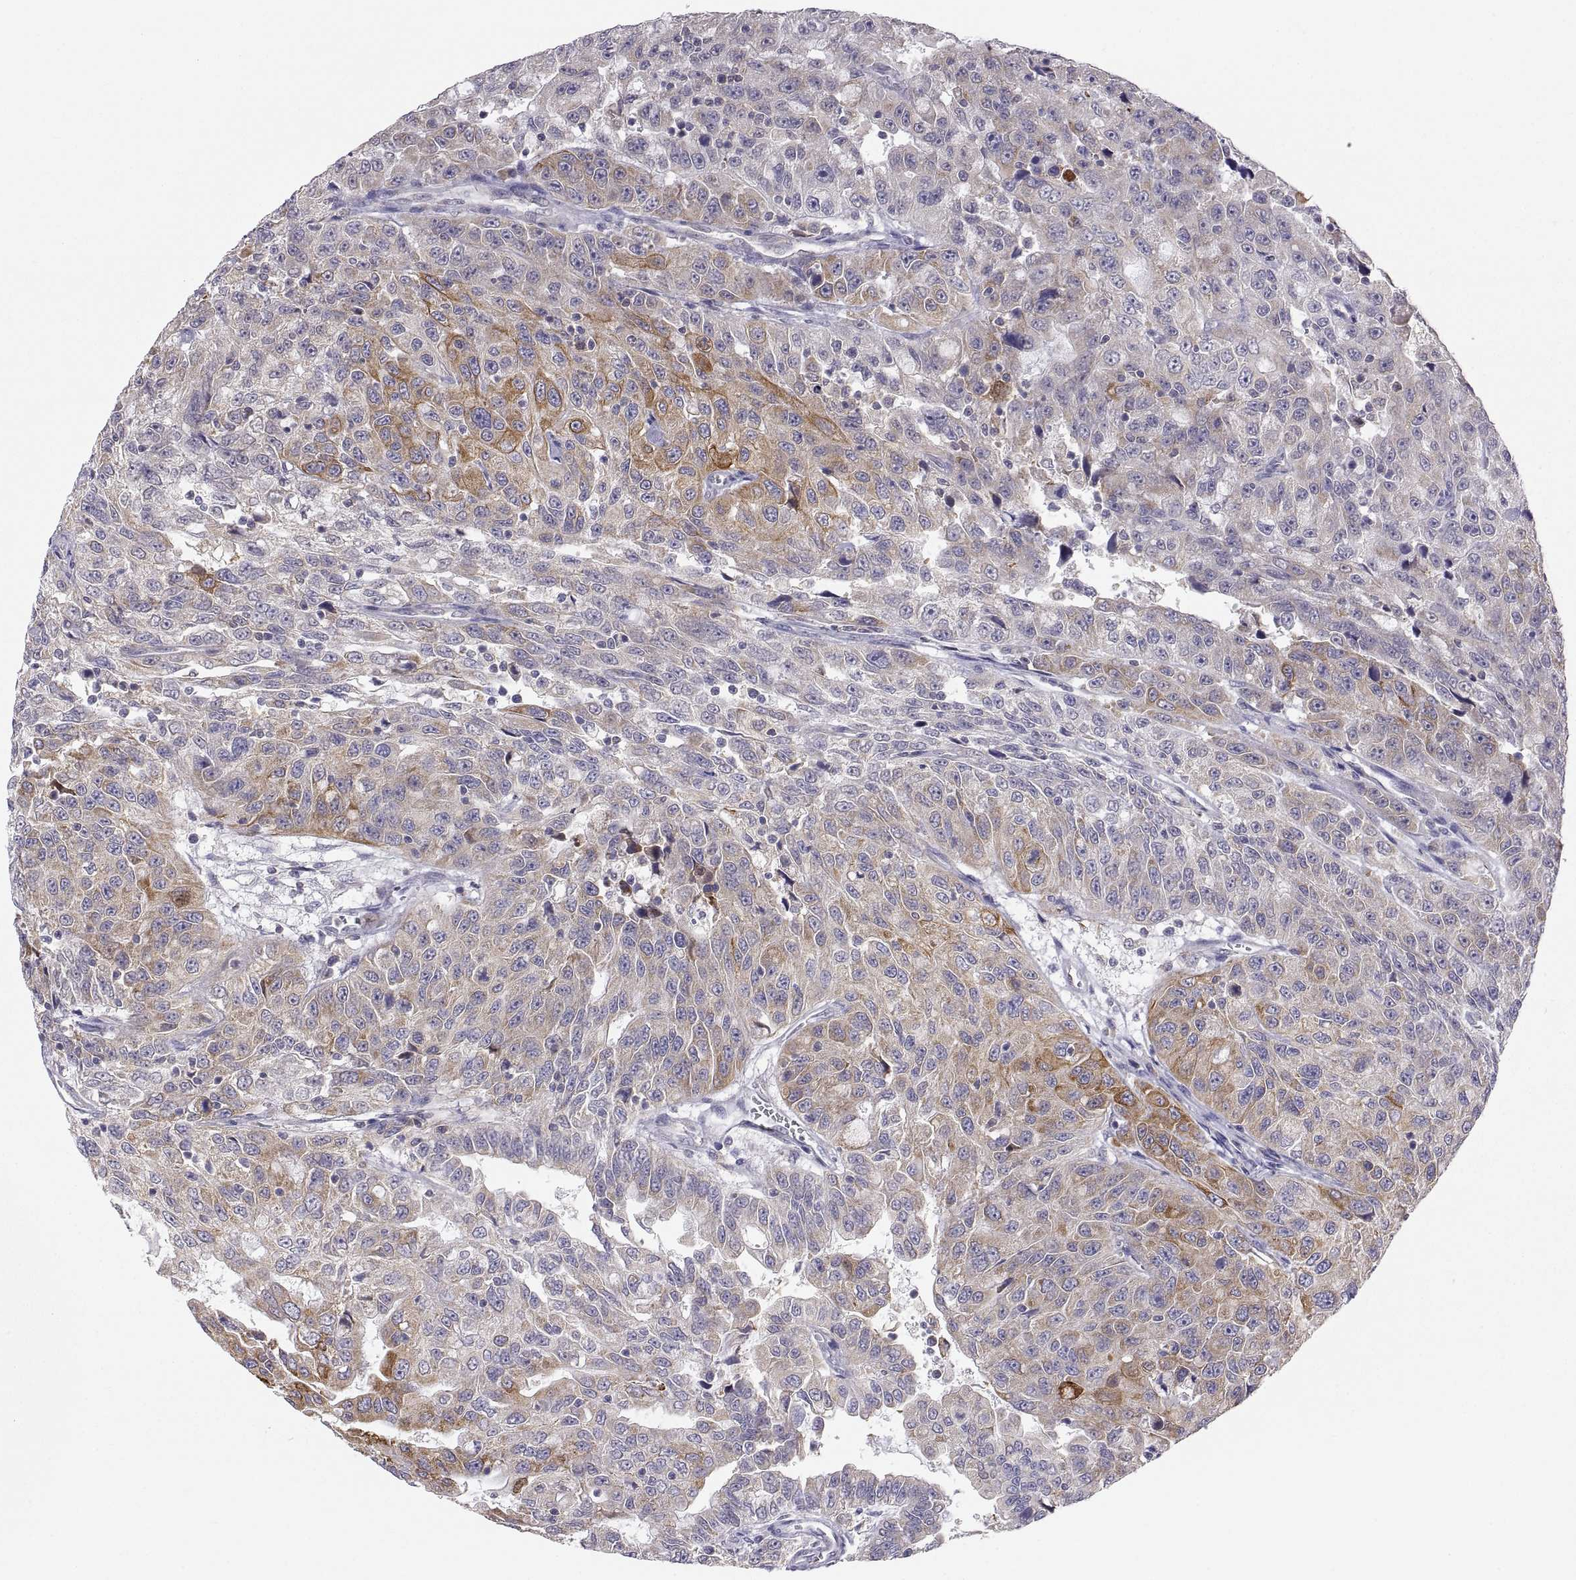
{"staining": {"intensity": "moderate", "quantity": "25%-75%", "location": "cytoplasmic/membranous"}, "tissue": "urothelial cancer", "cell_type": "Tumor cells", "image_type": "cancer", "snomed": [{"axis": "morphology", "description": "Urothelial carcinoma, NOS"}, {"axis": "morphology", "description": "Urothelial carcinoma, High grade"}, {"axis": "topography", "description": "Urinary bladder"}], "caption": "A brown stain labels moderate cytoplasmic/membranous positivity of a protein in human transitional cell carcinoma tumor cells.", "gene": "ERO1A", "patient": {"sex": "female", "age": 73}}